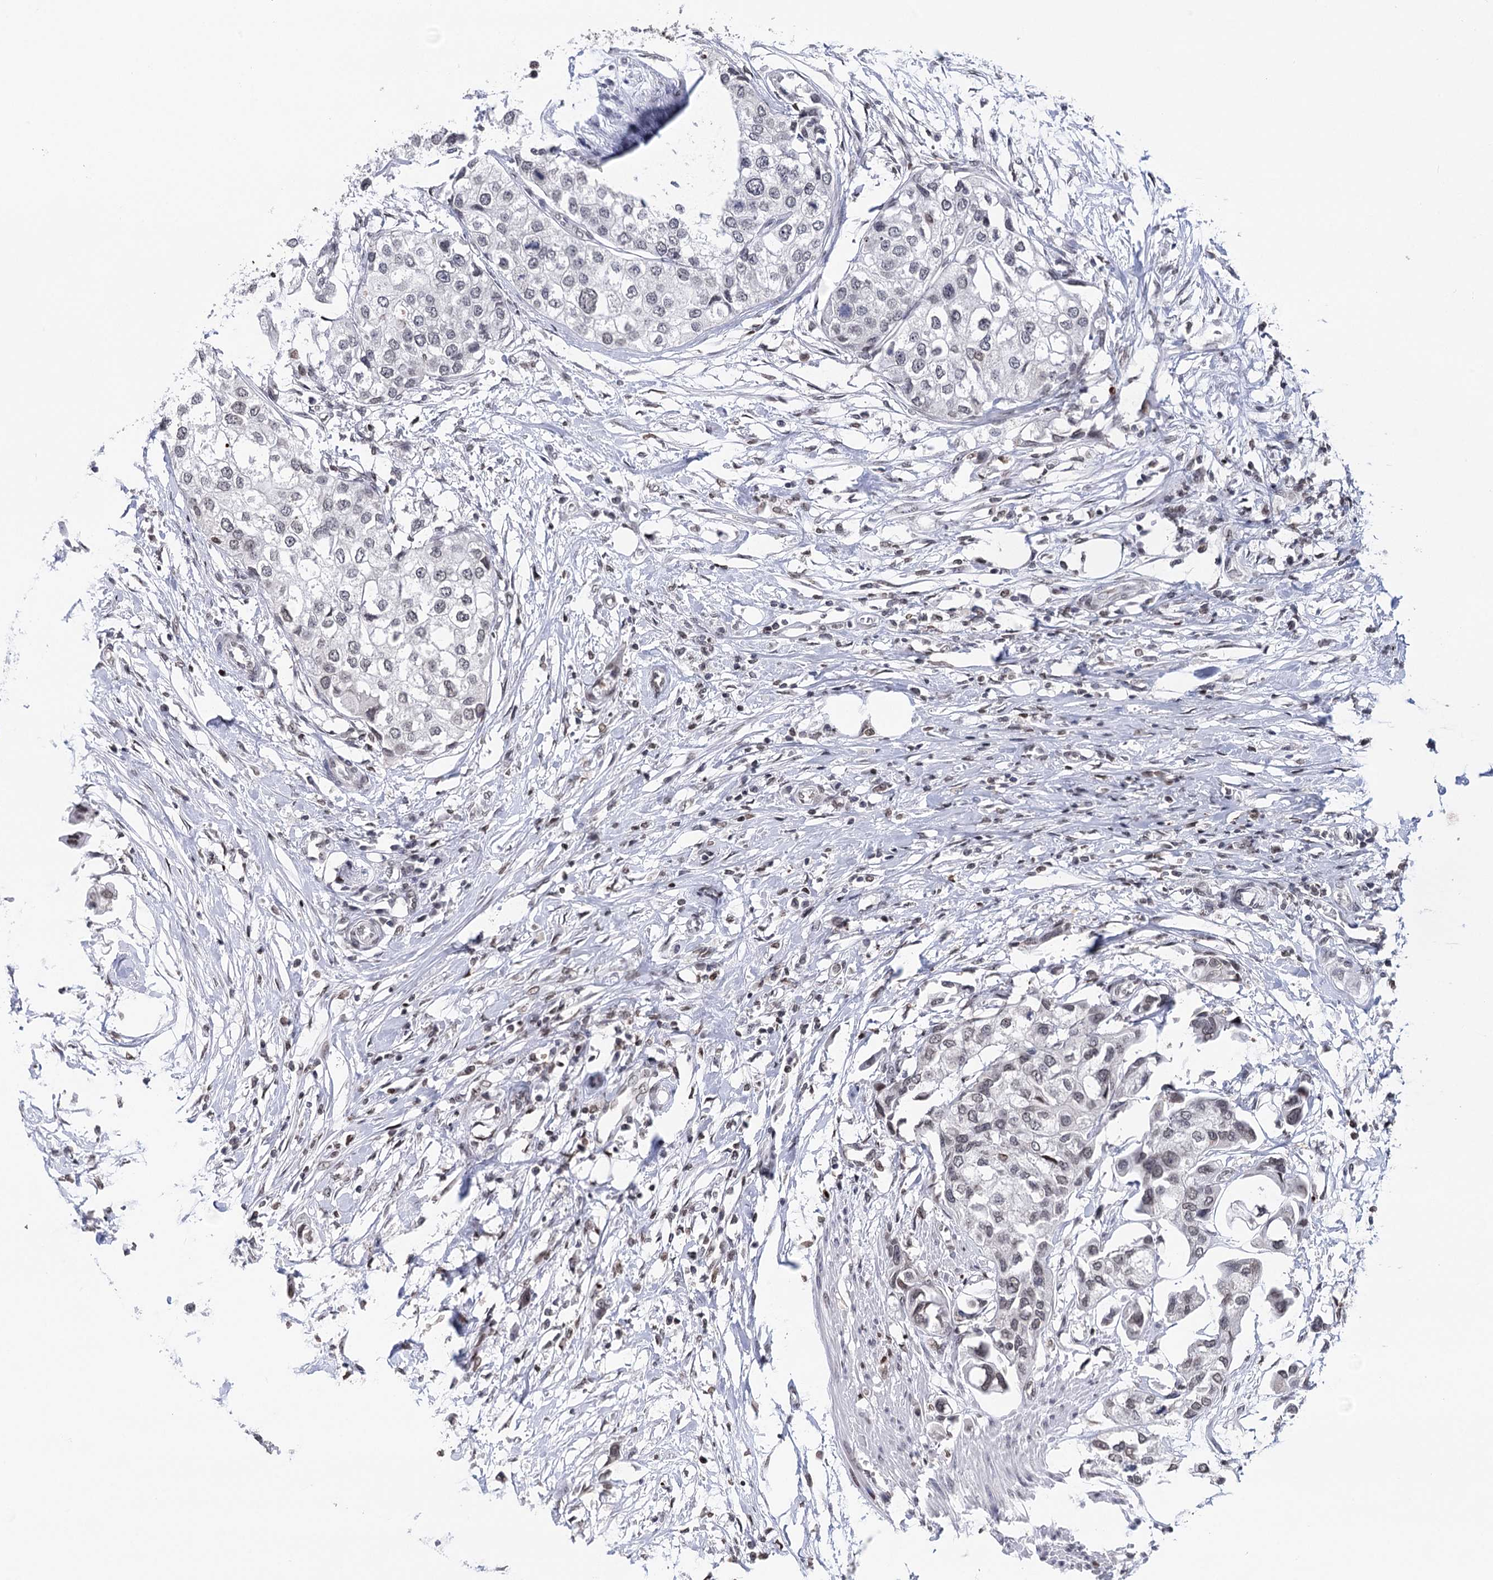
{"staining": {"intensity": "negative", "quantity": "none", "location": "none"}, "tissue": "urothelial cancer", "cell_type": "Tumor cells", "image_type": "cancer", "snomed": [{"axis": "morphology", "description": "Urothelial carcinoma, High grade"}, {"axis": "topography", "description": "Urinary bladder"}], "caption": "DAB immunohistochemical staining of high-grade urothelial carcinoma displays no significant positivity in tumor cells.", "gene": "CCDC77", "patient": {"sex": "male", "age": 64}}